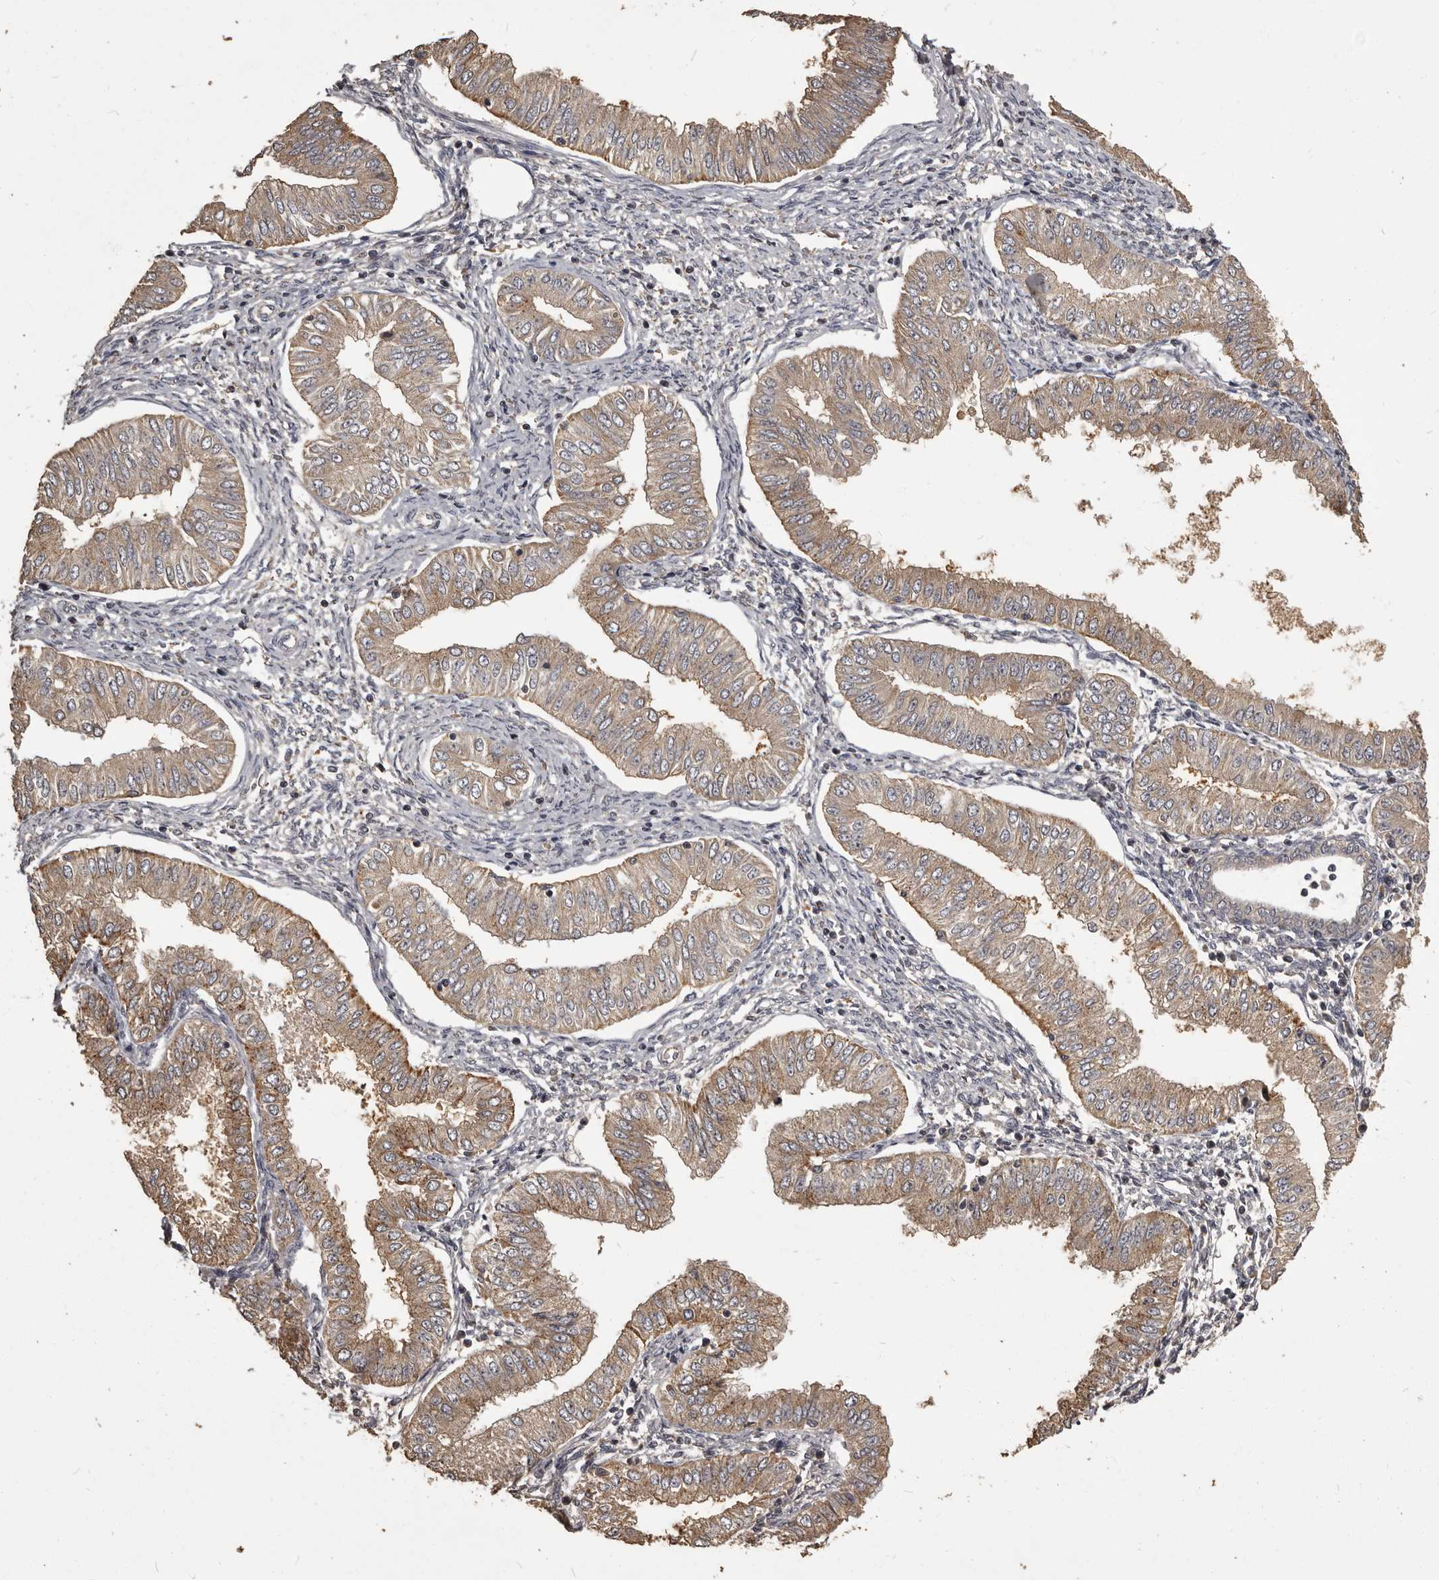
{"staining": {"intensity": "weak", "quantity": "25%-75%", "location": "cytoplasmic/membranous"}, "tissue": "endometrial cancer", "cell_type": "Tumor cells", "image_type": "cancer", "snomed": [{"axis": "morphology", "description": "Normal tissue, NOS"}, {"axis": "morphology", "description": "Adenocarcinoma, NOS"}, {"axis": "topography", "description": "Endometrium"}], "caption": "Protein positivity by immunohistochemistry reveals weak cytoplasmic/membranous staining in approximately 25%-75% of tumor cells in endometrial cancer (adenocarcinoma).", "gene": "MGAT5", "patient": {"sex": "female", "age": 53}}